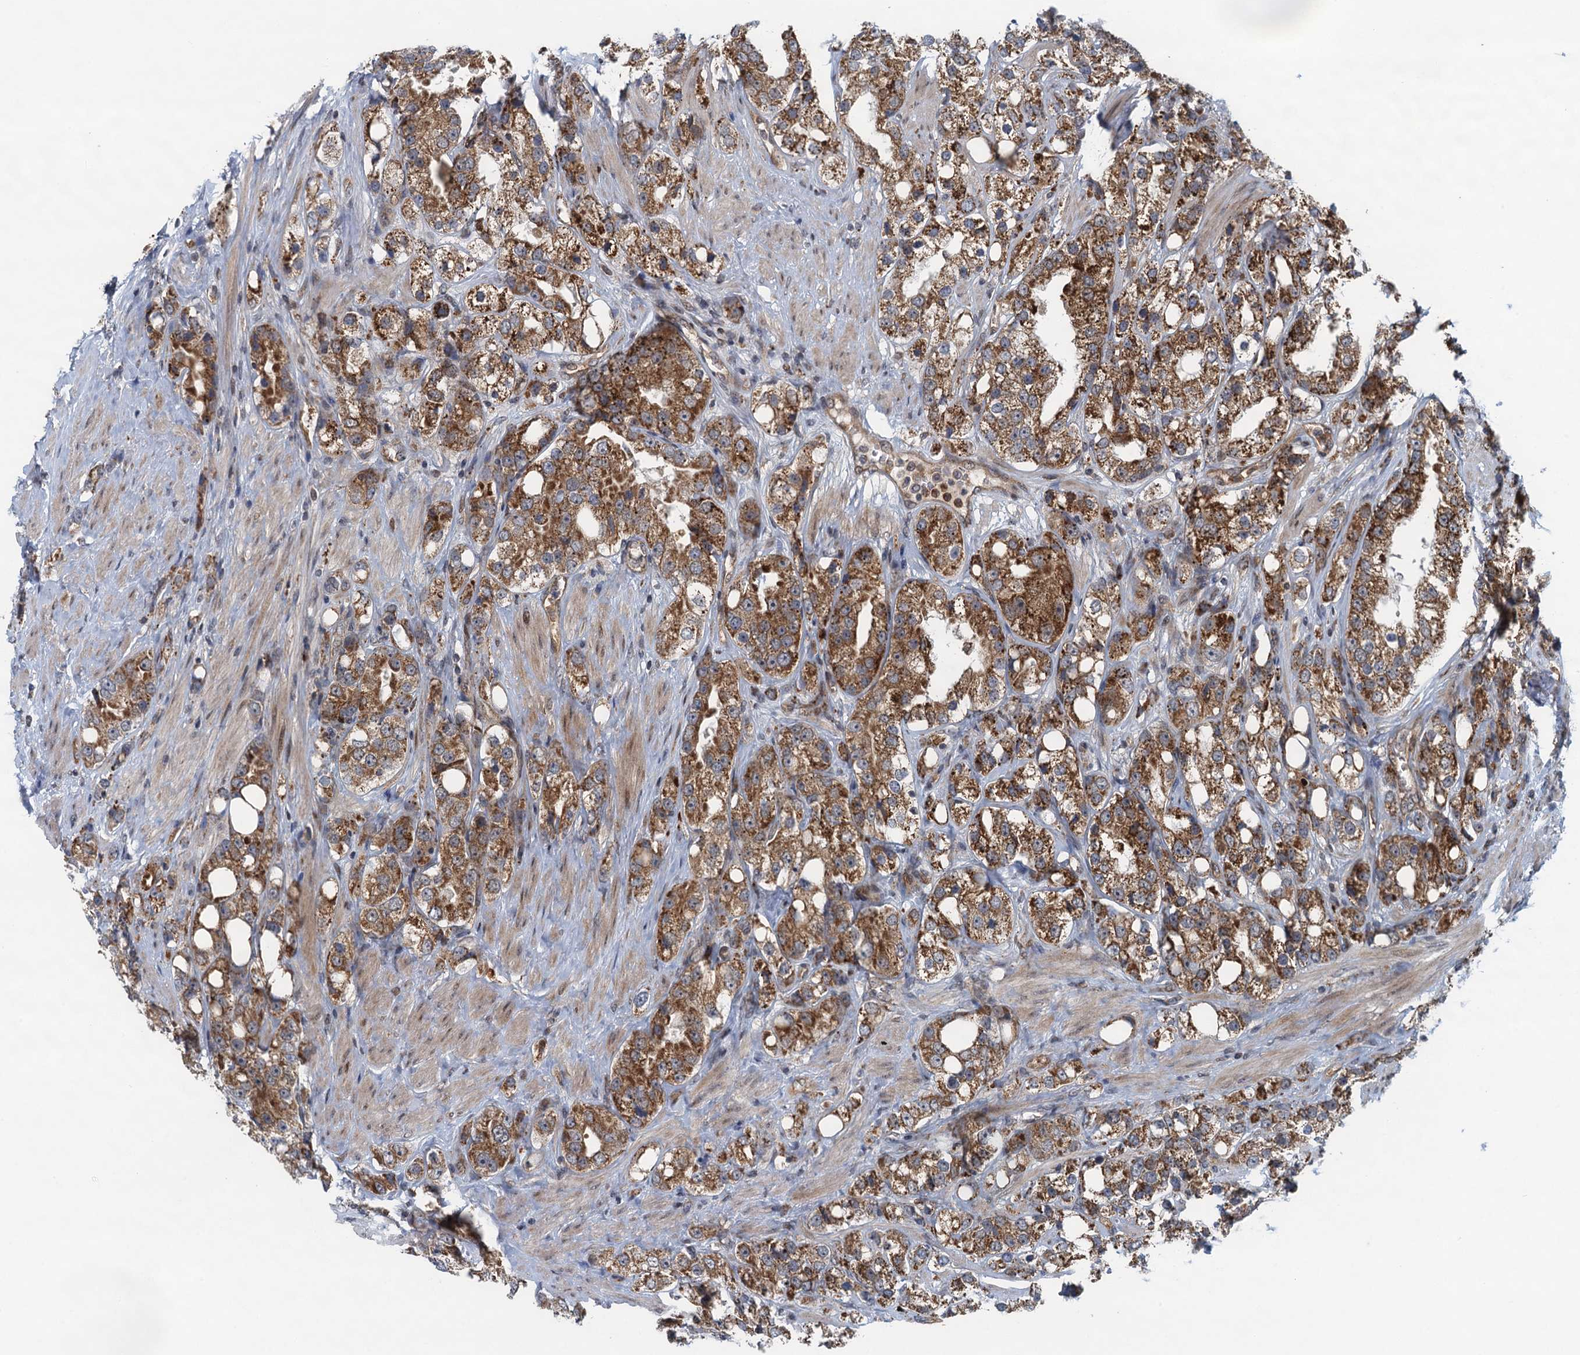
{"staining": {"intensity": "moderate", "quantity": ">75%", "location": "cytoplasmic/membranous"}, "tissue": "prostate cancer", "cell_type": "Tumor cells", "image_type": "cancer", "snomed": [{"axis": "morphology", "description": "Adenocarcinoma, NOS"}, {"axis": "topography", "description": "Prostate"}], "caption": "A micrograph of human prostate adenocarcinoma stained for a protein demonstrates moderate cytoplasmic/membranous brown staining in tumor cells. (Brightfield microscopy of DAB IHC at high magnification).", "gene": "NLRP10", "patient": {"sex": "male", "age": 79}}